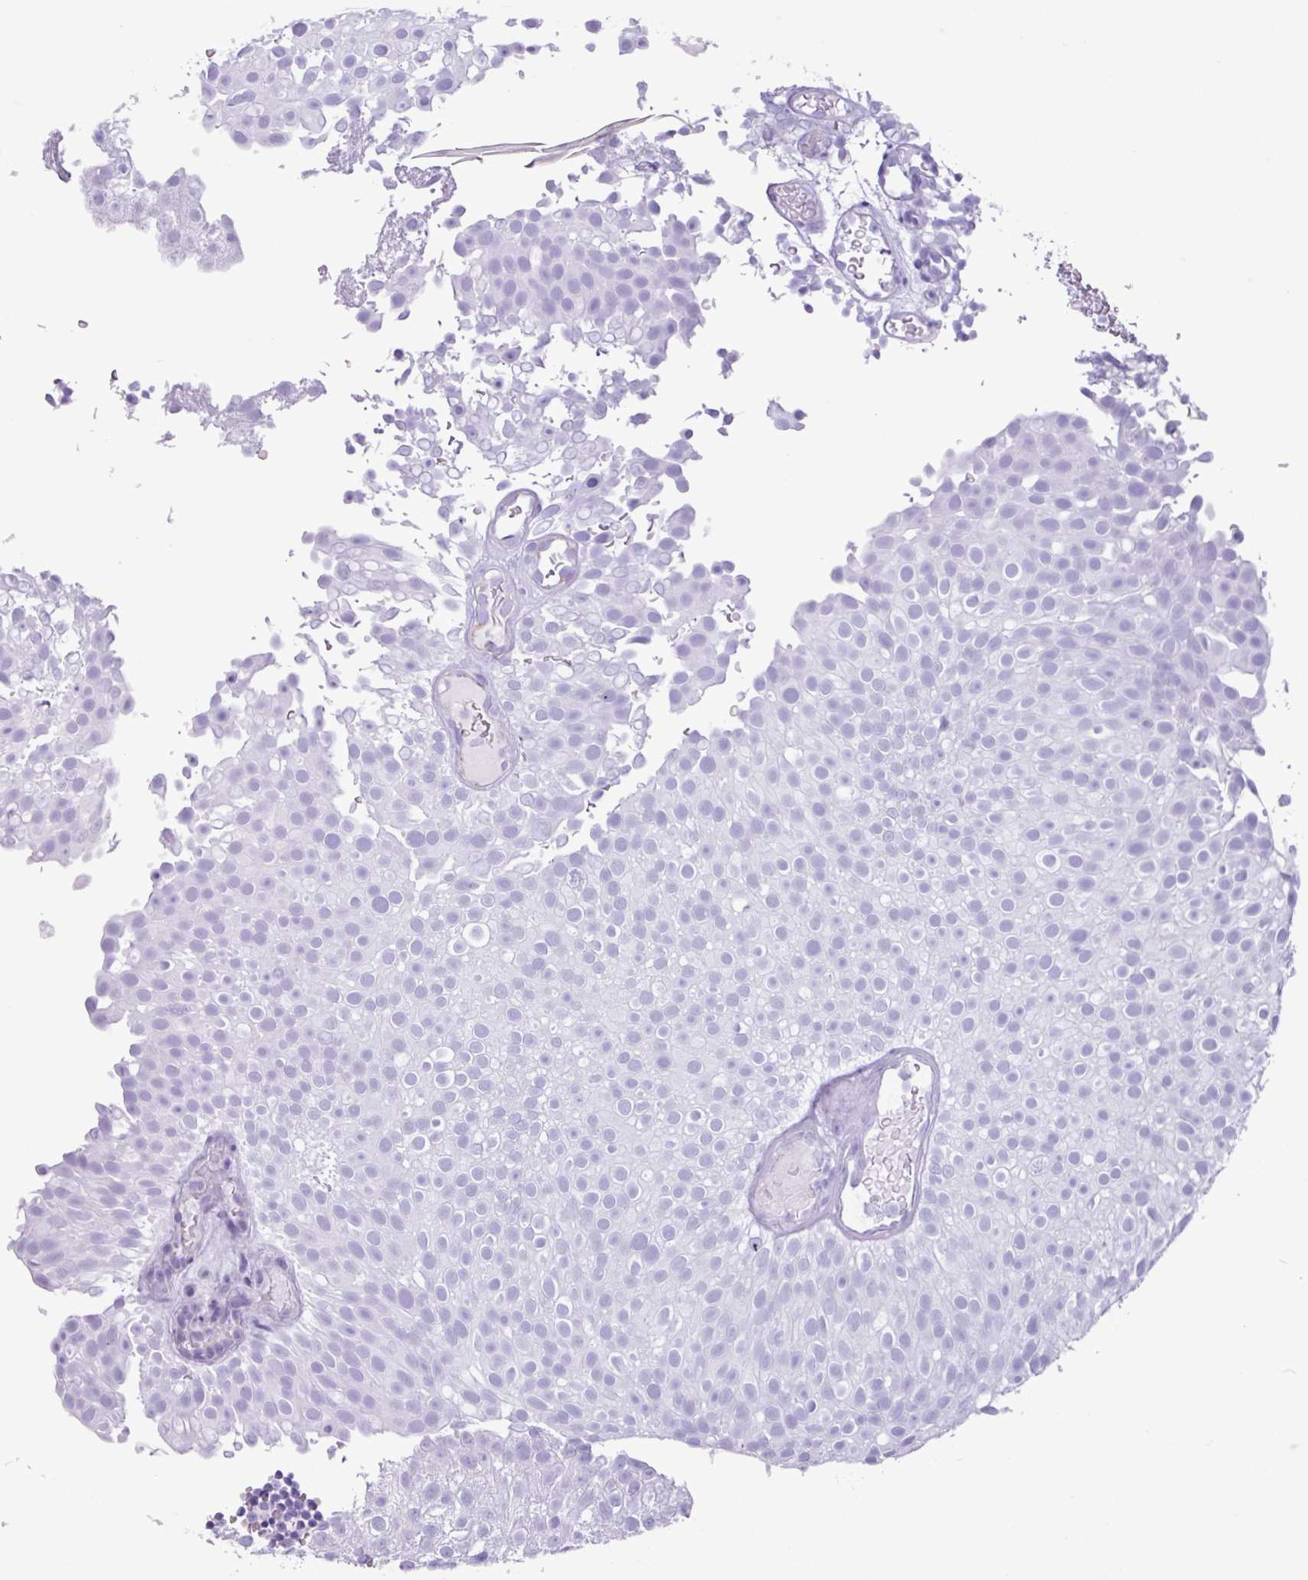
{"staining": {"intensity": "negative", "quantity": "none", "location": "none"}, "tissue": "urothelial cancer", "cell_type": "Tumor cells", "image_type": "cancer", "snomed": [{"axis": "morphology", "description": "Urothelial carcinoma, Low grade"}, {"axis": "topography", "description": "Urinary bladder"}], "caption": "Immunohistochemistry photomicrograph of neoplastic tissue: urothelial cancer stained with DAB shows no significant protein positivity in tumor cells.", "gene": "CKMT2", "patient": {"sex": "male", "age": 78}}